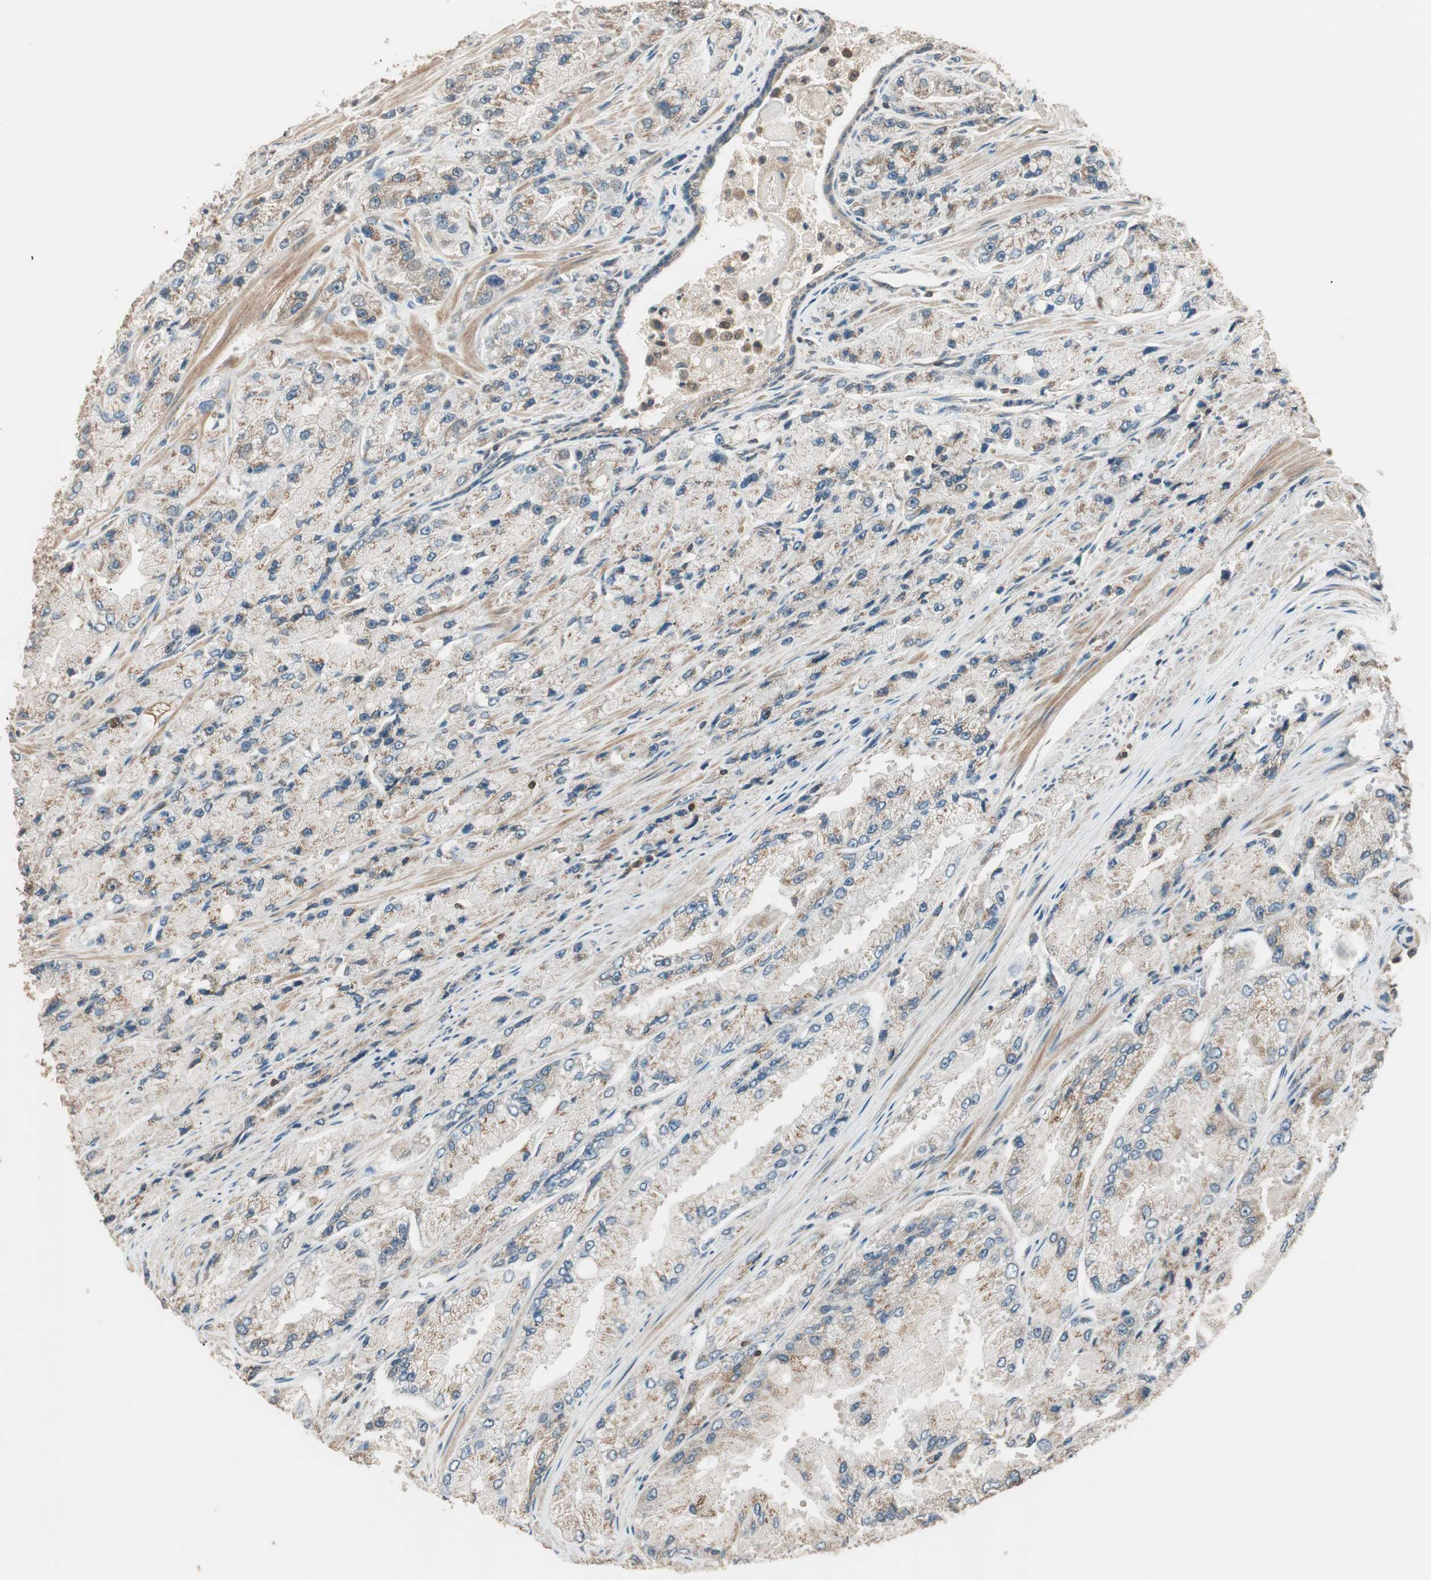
{"staining": {"intensity": "weak", "quantity": "25%-75%", "location": "cytoplasmic/membranous"}, "tissue": "prostate cancer", "cell_type": "Tumor cells", "image_type": "cancer", "snomed": [{"axis": "morphology", "description": "Adenocarcinoma, High grade"}, {"axis": "topography", "description": "Prostate"}], "caption": "This is a histology image of IHC staining of prostate adenocarcinoma (high-grade), which shows weak staining in the cytoplasmic/membranous of tumor cells.", "gene": "TRIM21", "patient": {"sex": "male", "age": 58}}